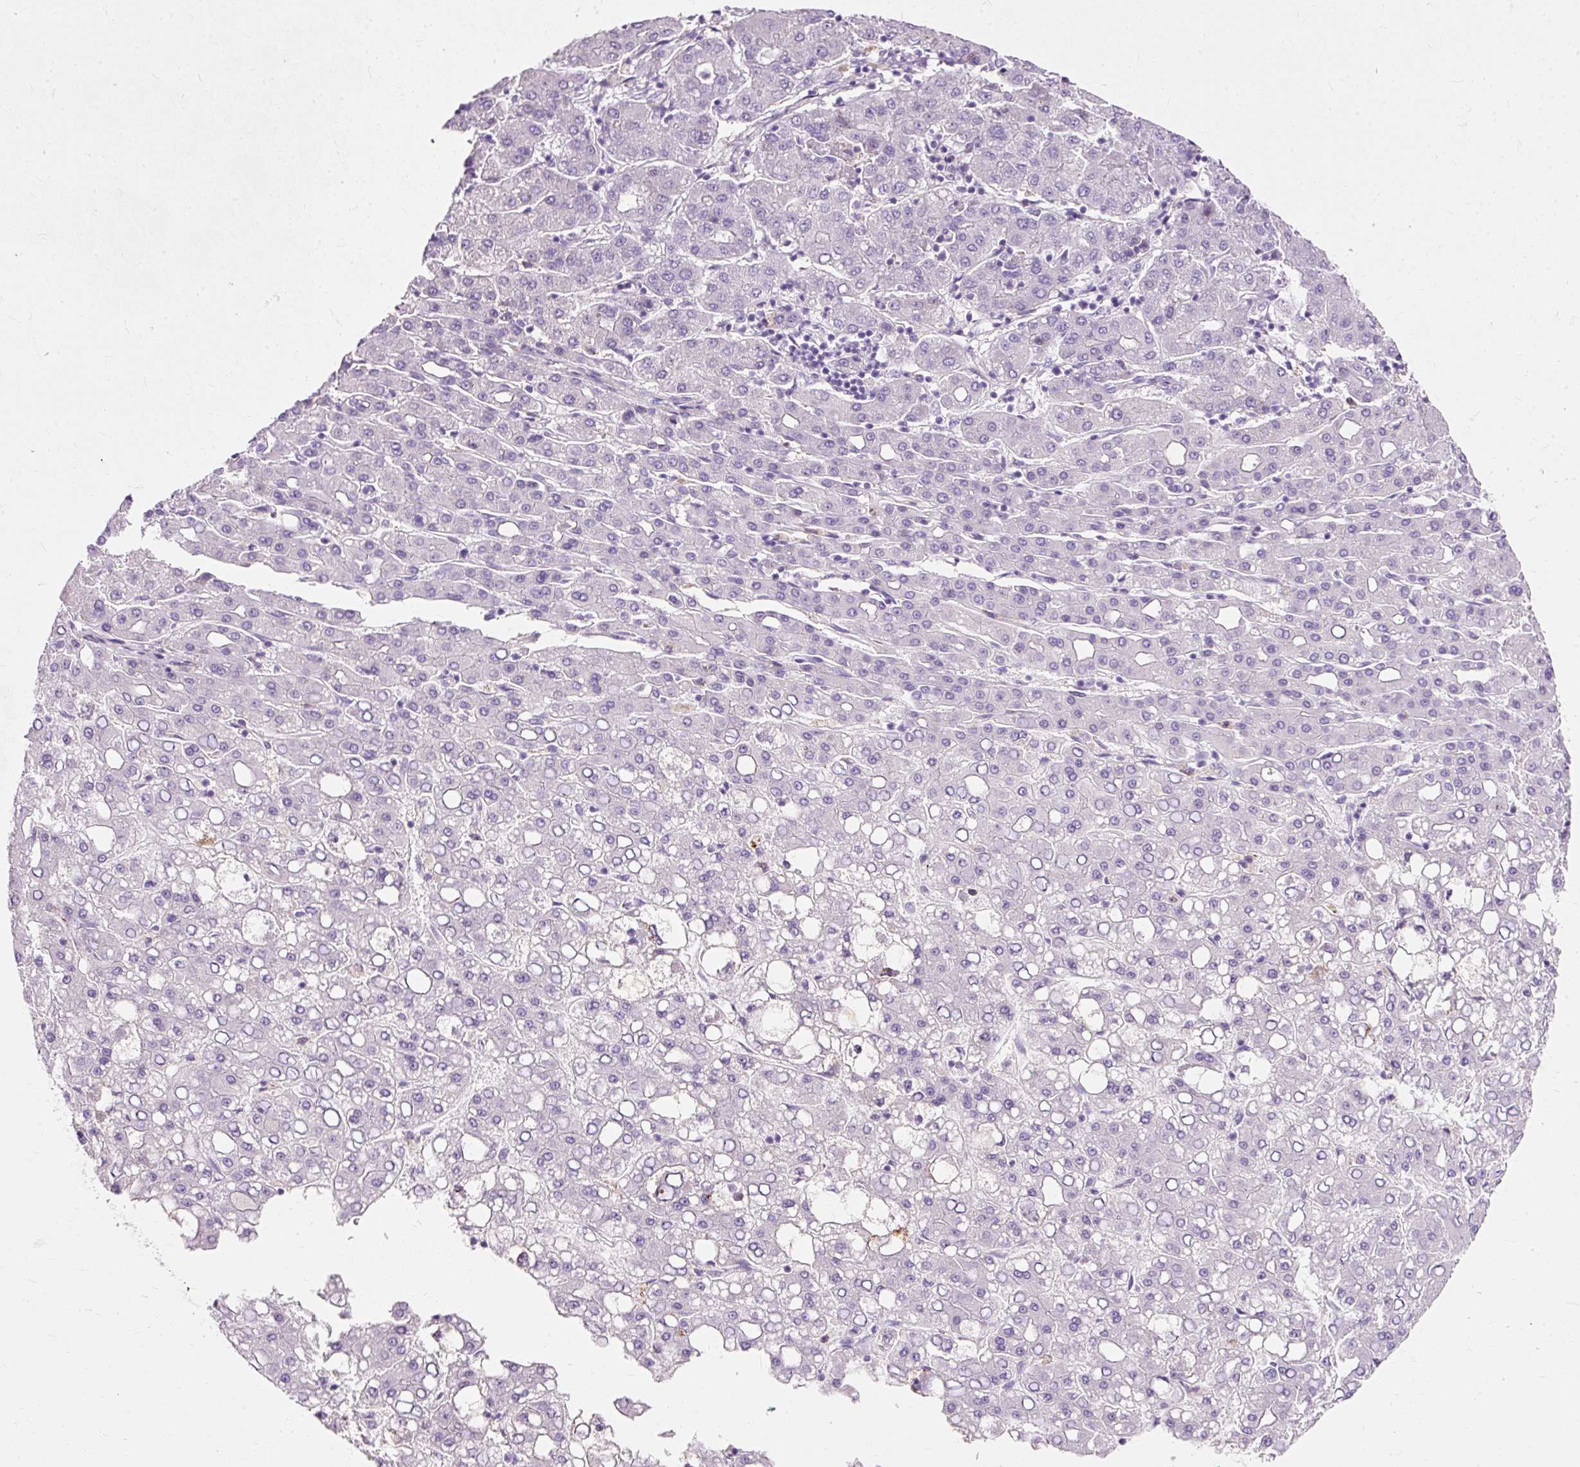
{"staining": {"intensity": "negative", "quantity": "none", "location": "none"}, "tissue": "liver cancer", "cell_type": "Tumor cells", "image_type": "cancer", "snomed": [{"axis": "morphology", "description": "Carcinoma, Hepatocellular, NOS"}, {"axis": "topography", "description": "Liver"}], "caption": "A histopathology image of liver cancer stained for a protein exhibits no brown staining in tumor cells. The staining is performed using DAB brown chromogen with nuclei counter-stained in using hematoxylin.", "gene": "CLDN25", "patient": {"sex": "male", "age": 65}}